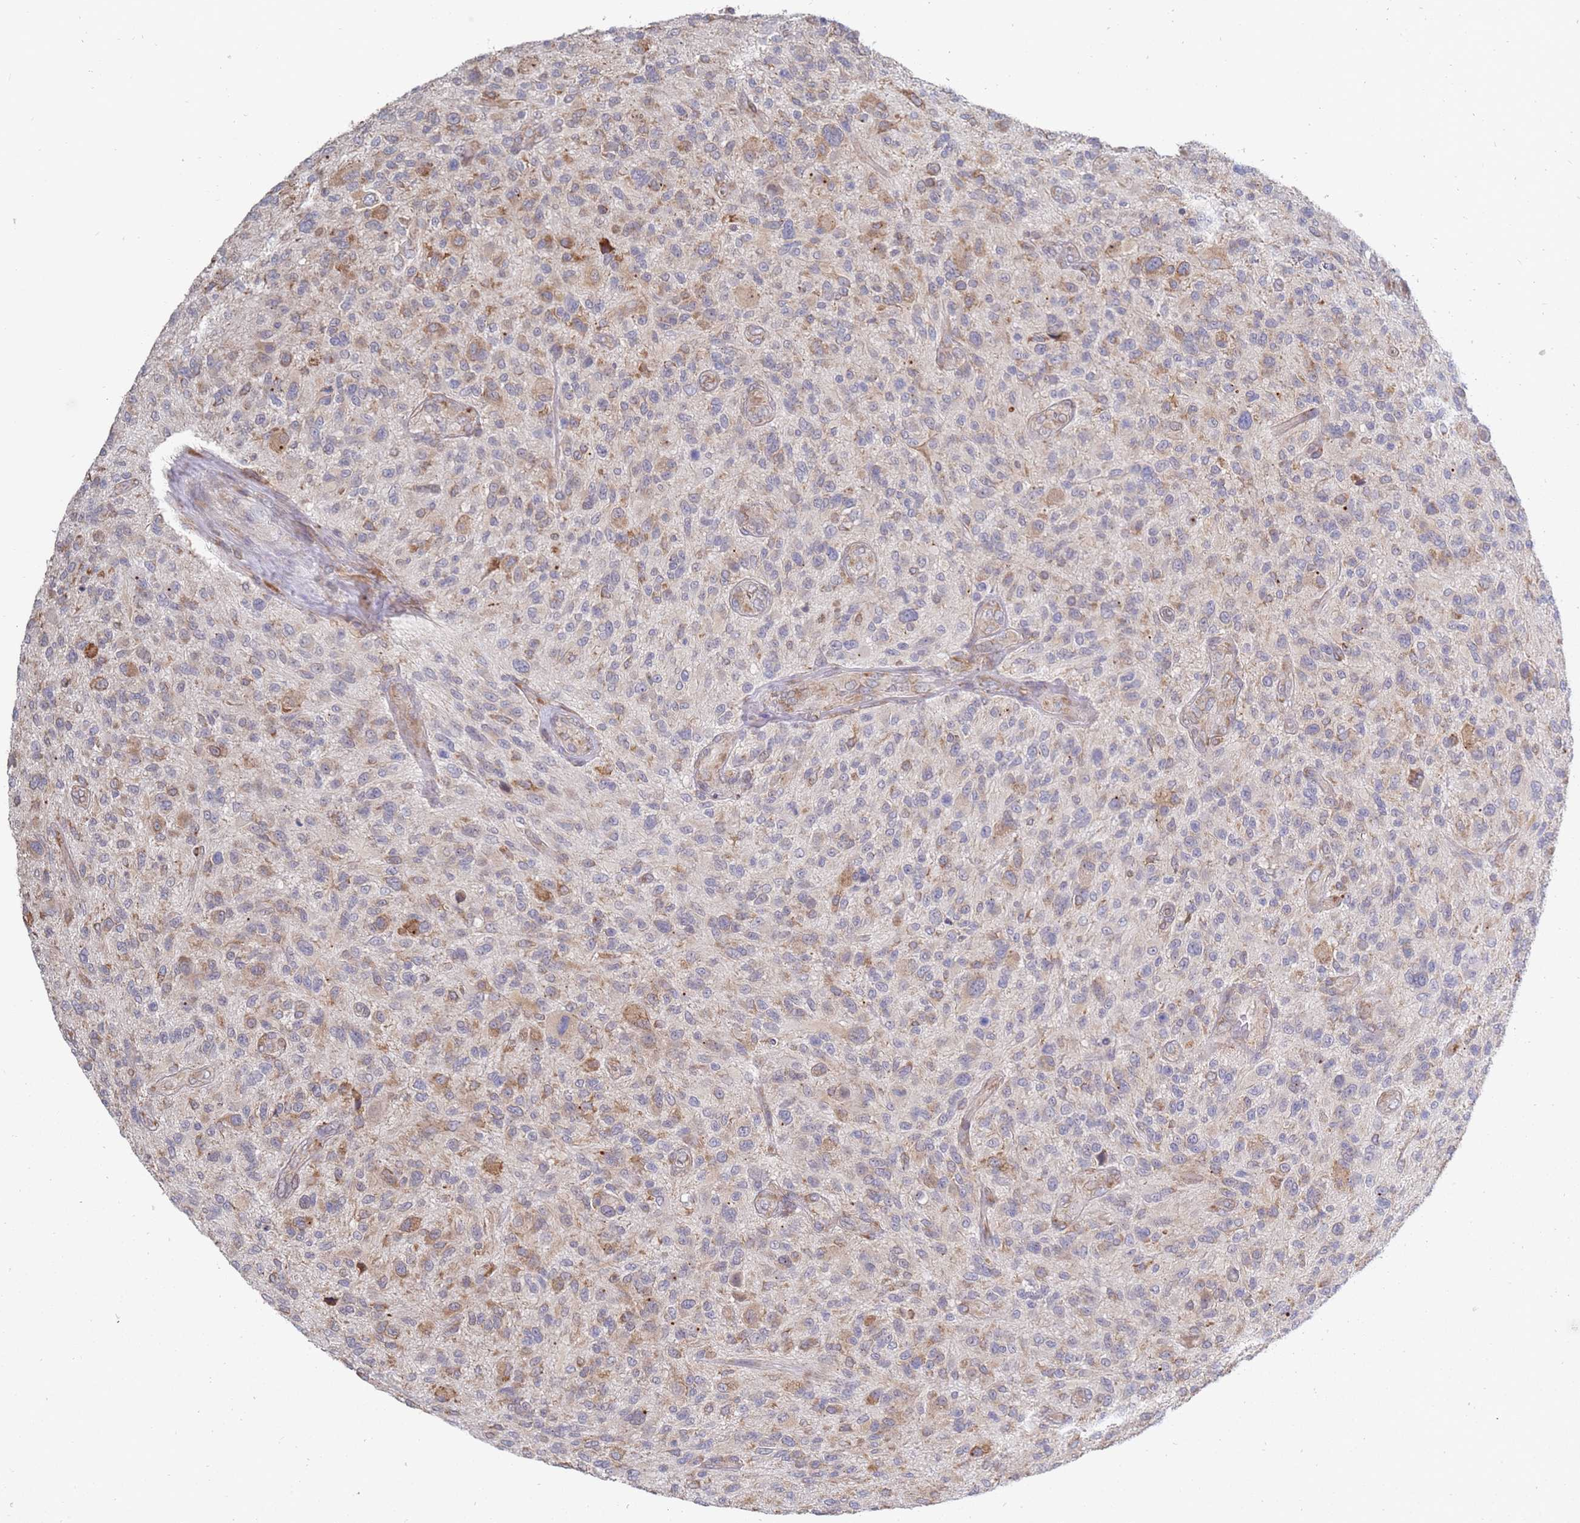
{"staining": {"intensity": "moderate", "quantity": "<25%", "location": "cytoplasmic/membranous"}, "tissue": "glioma", "cell_type": "Tumor cells", "image_type": "cancer", "snomed": [{"axis": "morphology", "description": "Glioma, malignant, High grade"}, {"axis": "topography", "description": "Brain"}], "caption": "Glioma stained with a protein marker reveals moderate staining in tumor cells.", "gene": "VRK2", "patient": {"sex": "male", "age": 47}}